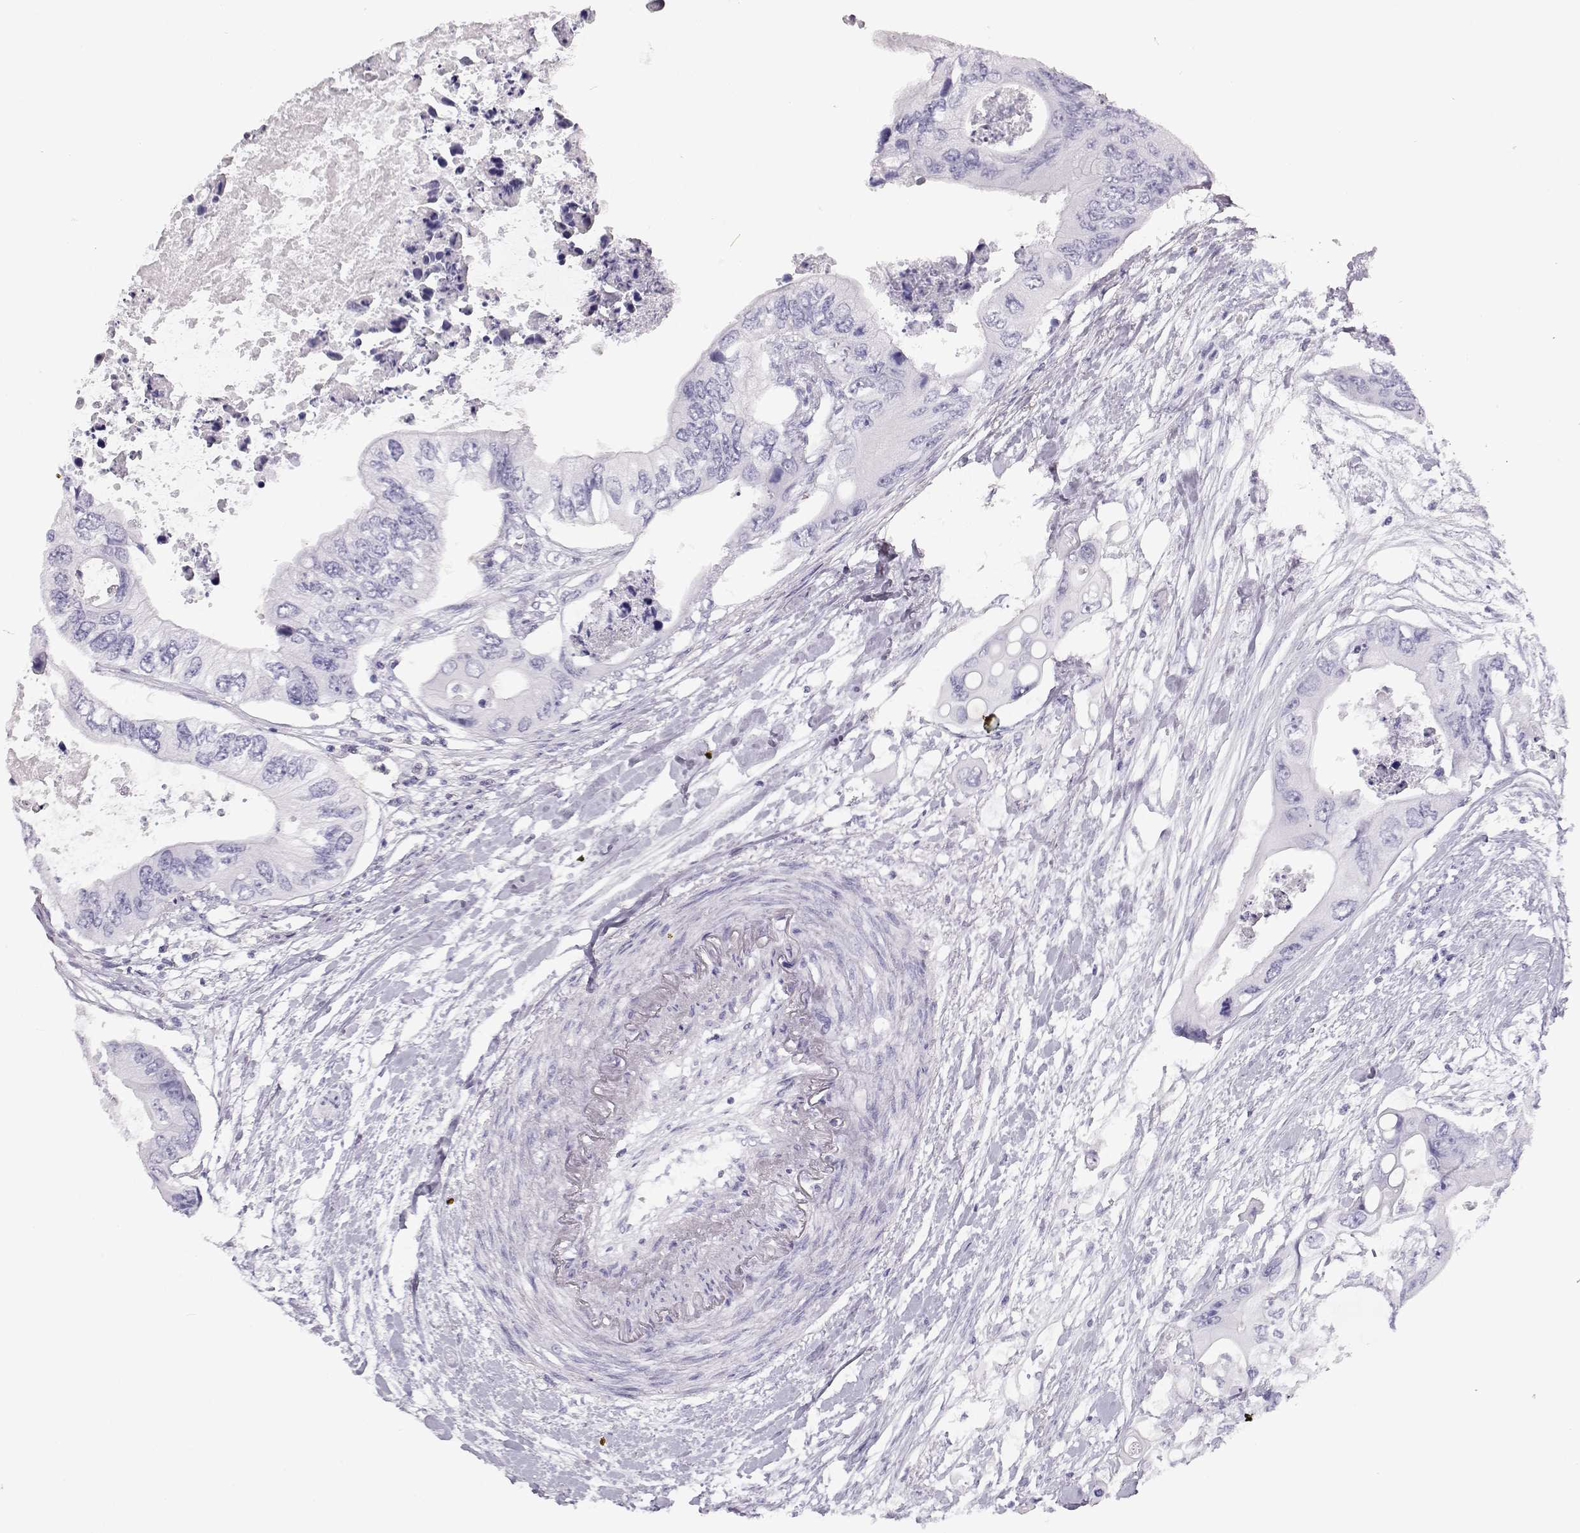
{"staining": {"intensity": "negative", "quantity": "none", "location": "none"}, "tissue": "colorectal cancer", "cell_type": "Tumor cells", "image_type": "cancer", "snomed": [{"axis": "morphology", "description": "Adenocarcinoma, NOS"}, {"axis": "topography", "description": "Rectum"}], "caption": "Immunohistochemistry of colorectal adenocarcinoma demonstrates no staining in tumor cells.", "gene": "TKTL1", "patient": {"sex": "male", "age": 63}}